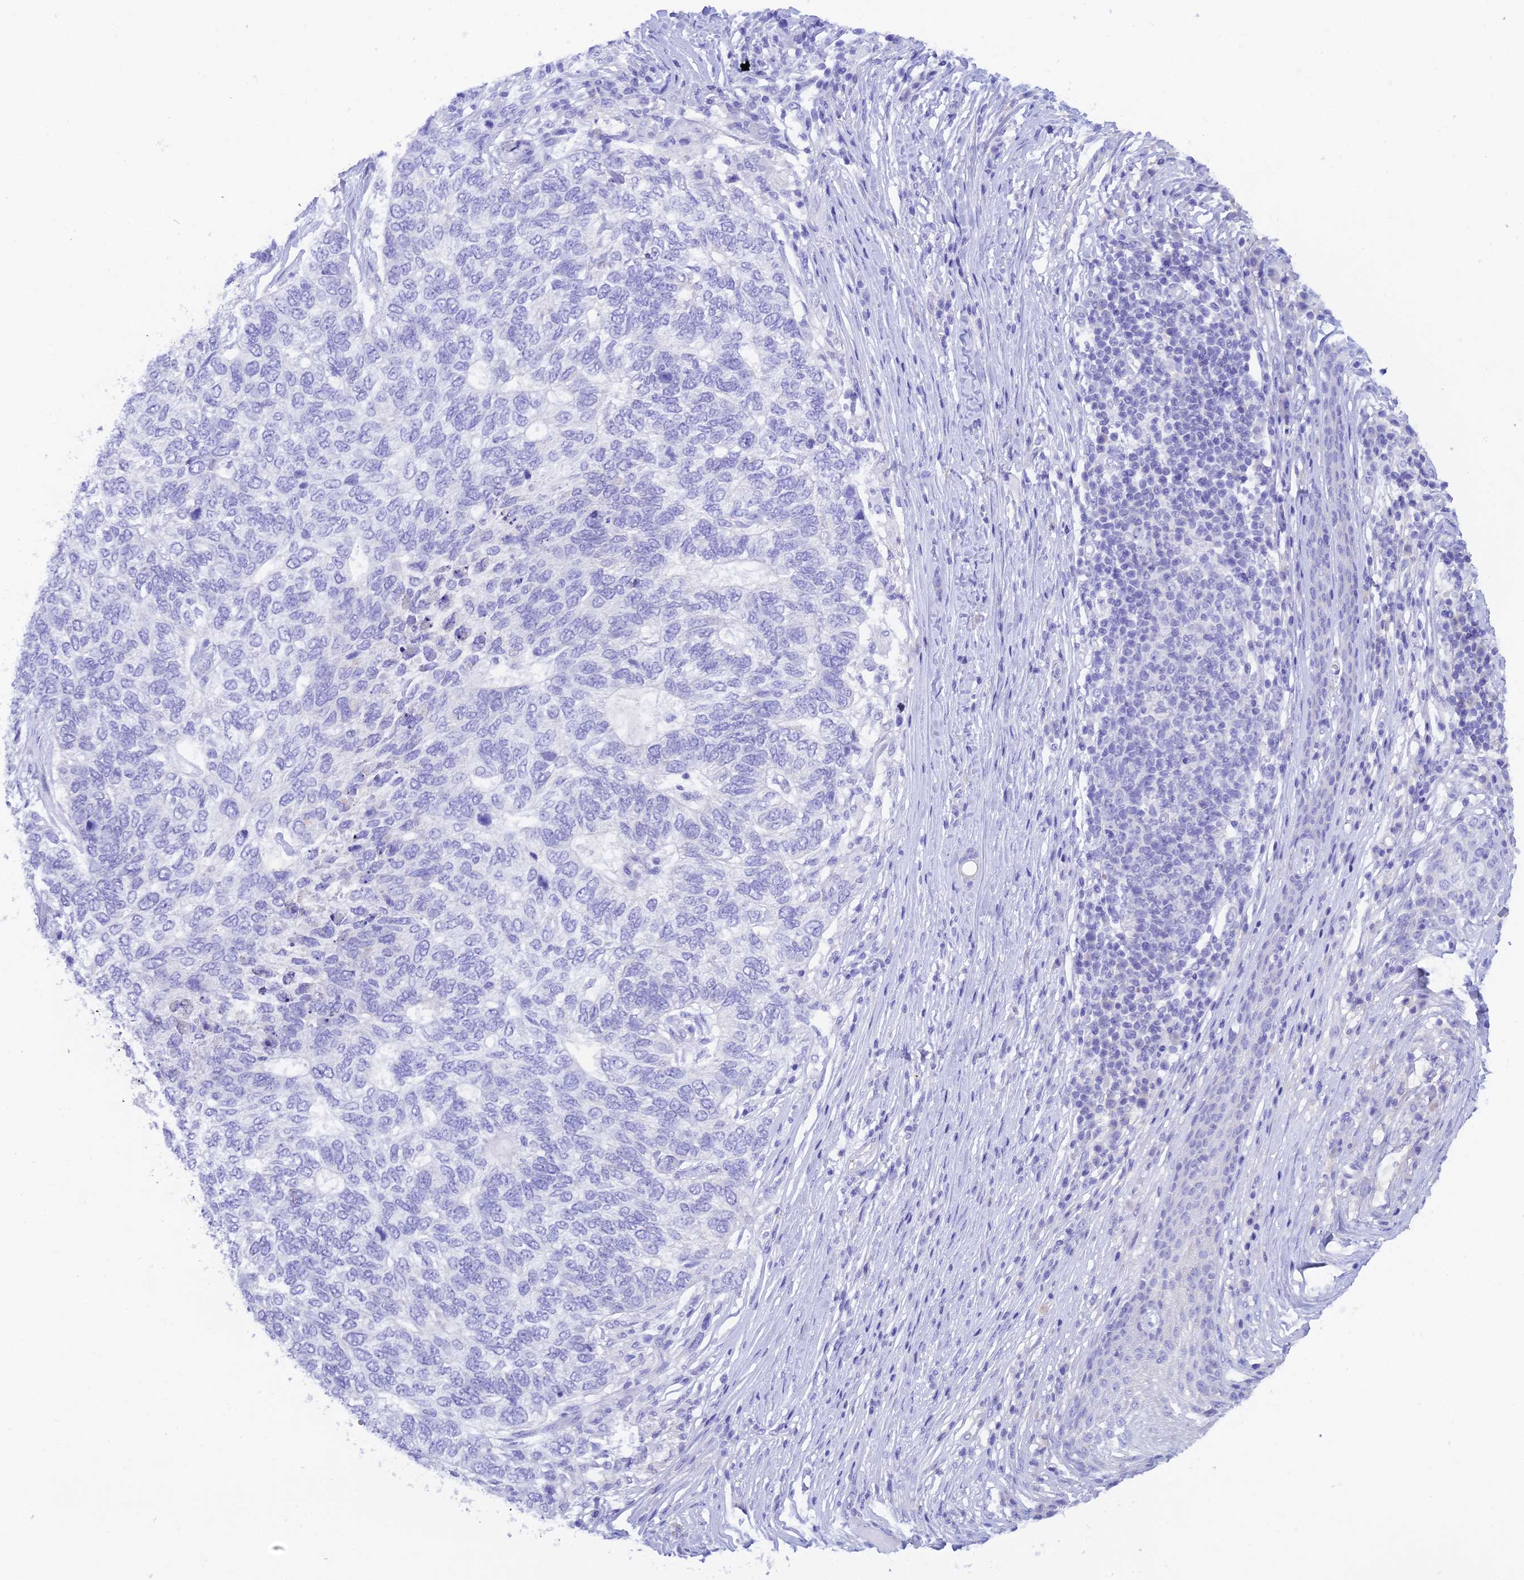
{"staining": {"intensity": "negative", "quantity": "none", "location": "none"}, "tissue": "skin cancer", "cell_type": "Tumor cells", "image_type": "cancer", "snomed": [{"axis": "morphology", "description": "Basal cell carcinoma"}, {"axis": "topography", "description": "Skin"}], "caption": "Skin cancer (basal cell carcinoma) stained for a protein using immunohistochemistry displays no expression tumor cells.", "gene": "REG1A", "patient": {"sex": "female", "age": 65}}